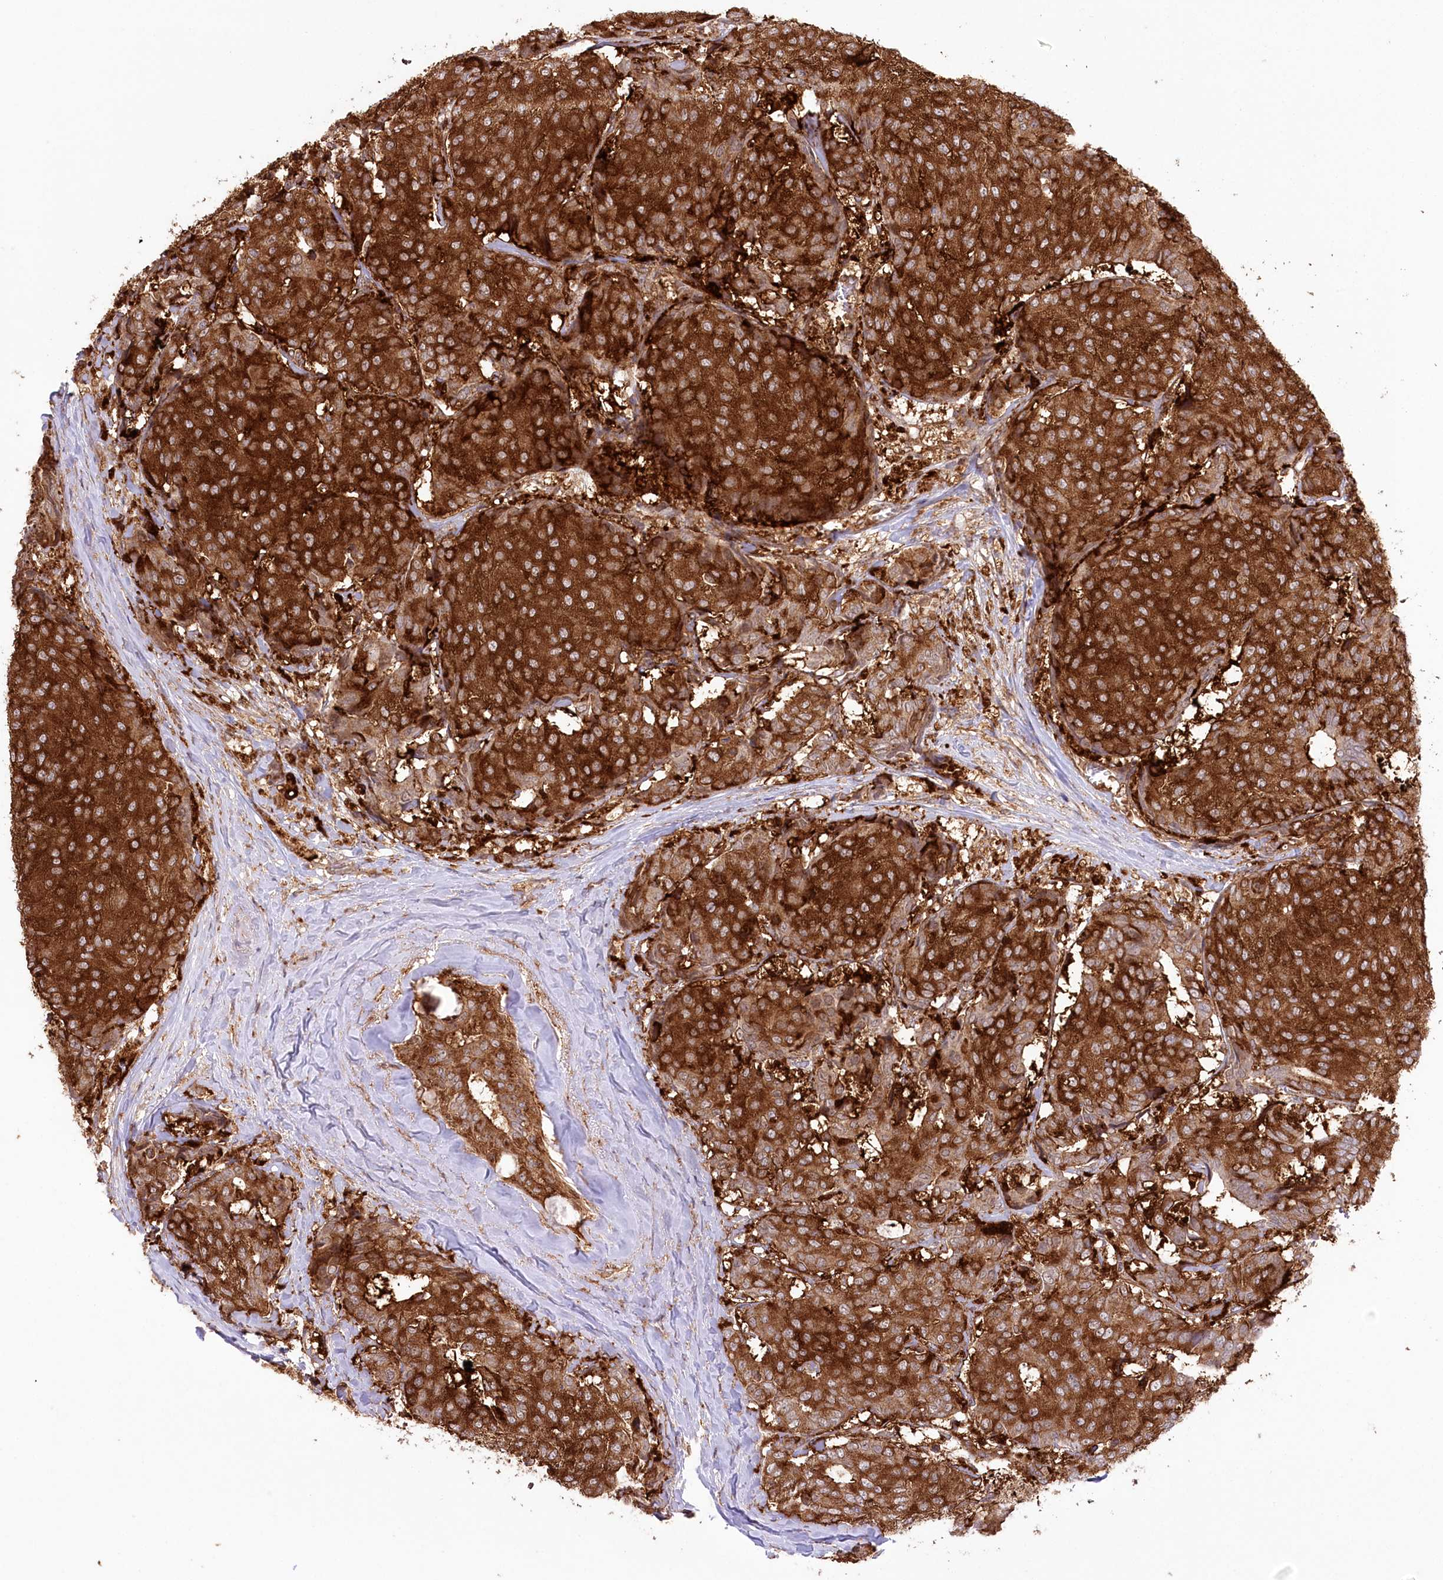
{"staining": {"intensity": "strong", "quantity": ">75%", "location": "cytoplasmic/membranous"}, "tissue": "breast cancer", "cell_type": "Tumor cells", "image_type": "cancer", "snomed": [{"axis": "morphology", "description": "Duct carcinoma"}, {"axis": "topography", "description": "Breast"}], "caption": "Protein expression analysis of human breast cancer reveals strong cytoplasmic/membranous positivity in approximately >75% of tumor cells. (Brightfield microscopy of DAB IHC at high magnification).", "gene": "CCDC91", "patient": {"sex": "female", "age": 75}}